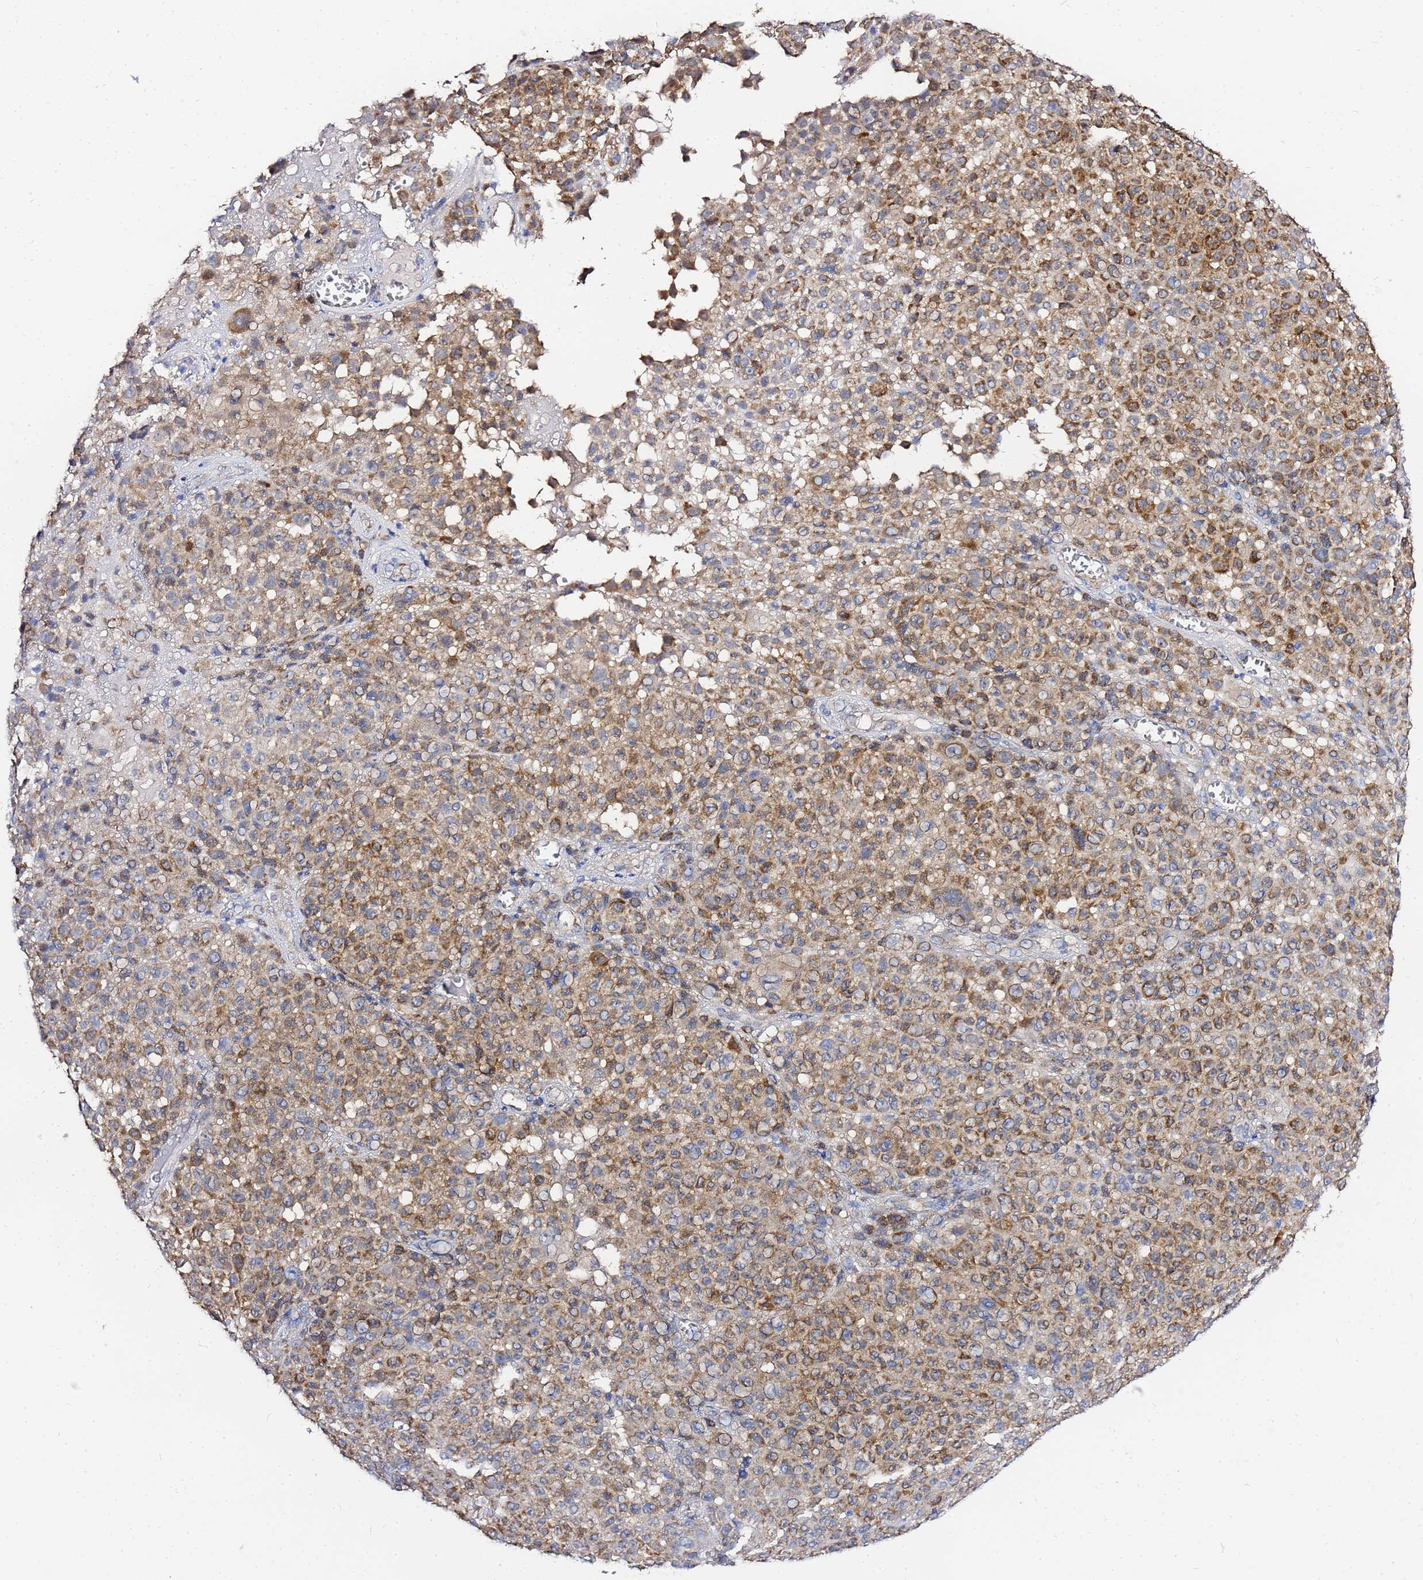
{"staining": {"intensity": "moderate", "quantity": ">75%", "location": "cytoplasmic/membranous"}, "tissue": "melanoma", "cell_type": "Tumor cells", "image_type": "cancer", "snomed": [{"axis": "morphology", "description": "Malignant melanoma, NOS"}, {"axis": "topography", "description": "Skin"}], "caption": "High-magnification brightfield microscopy of malignant melanoma stained with DAB (brown) and counterstained with hematoxylin (blue). tumor cells exhibit moderate cytoplasmic/membranous positivity is identified in approximately>75% of cells. (Stains: DAB (3,3'-diaminobenzidine) in brown, nuclei in blue, Microscopy: brightfield microscopy at high magnification).", "gene": "FAHD2A", "patient": {"sex": "female", "age": 94}}